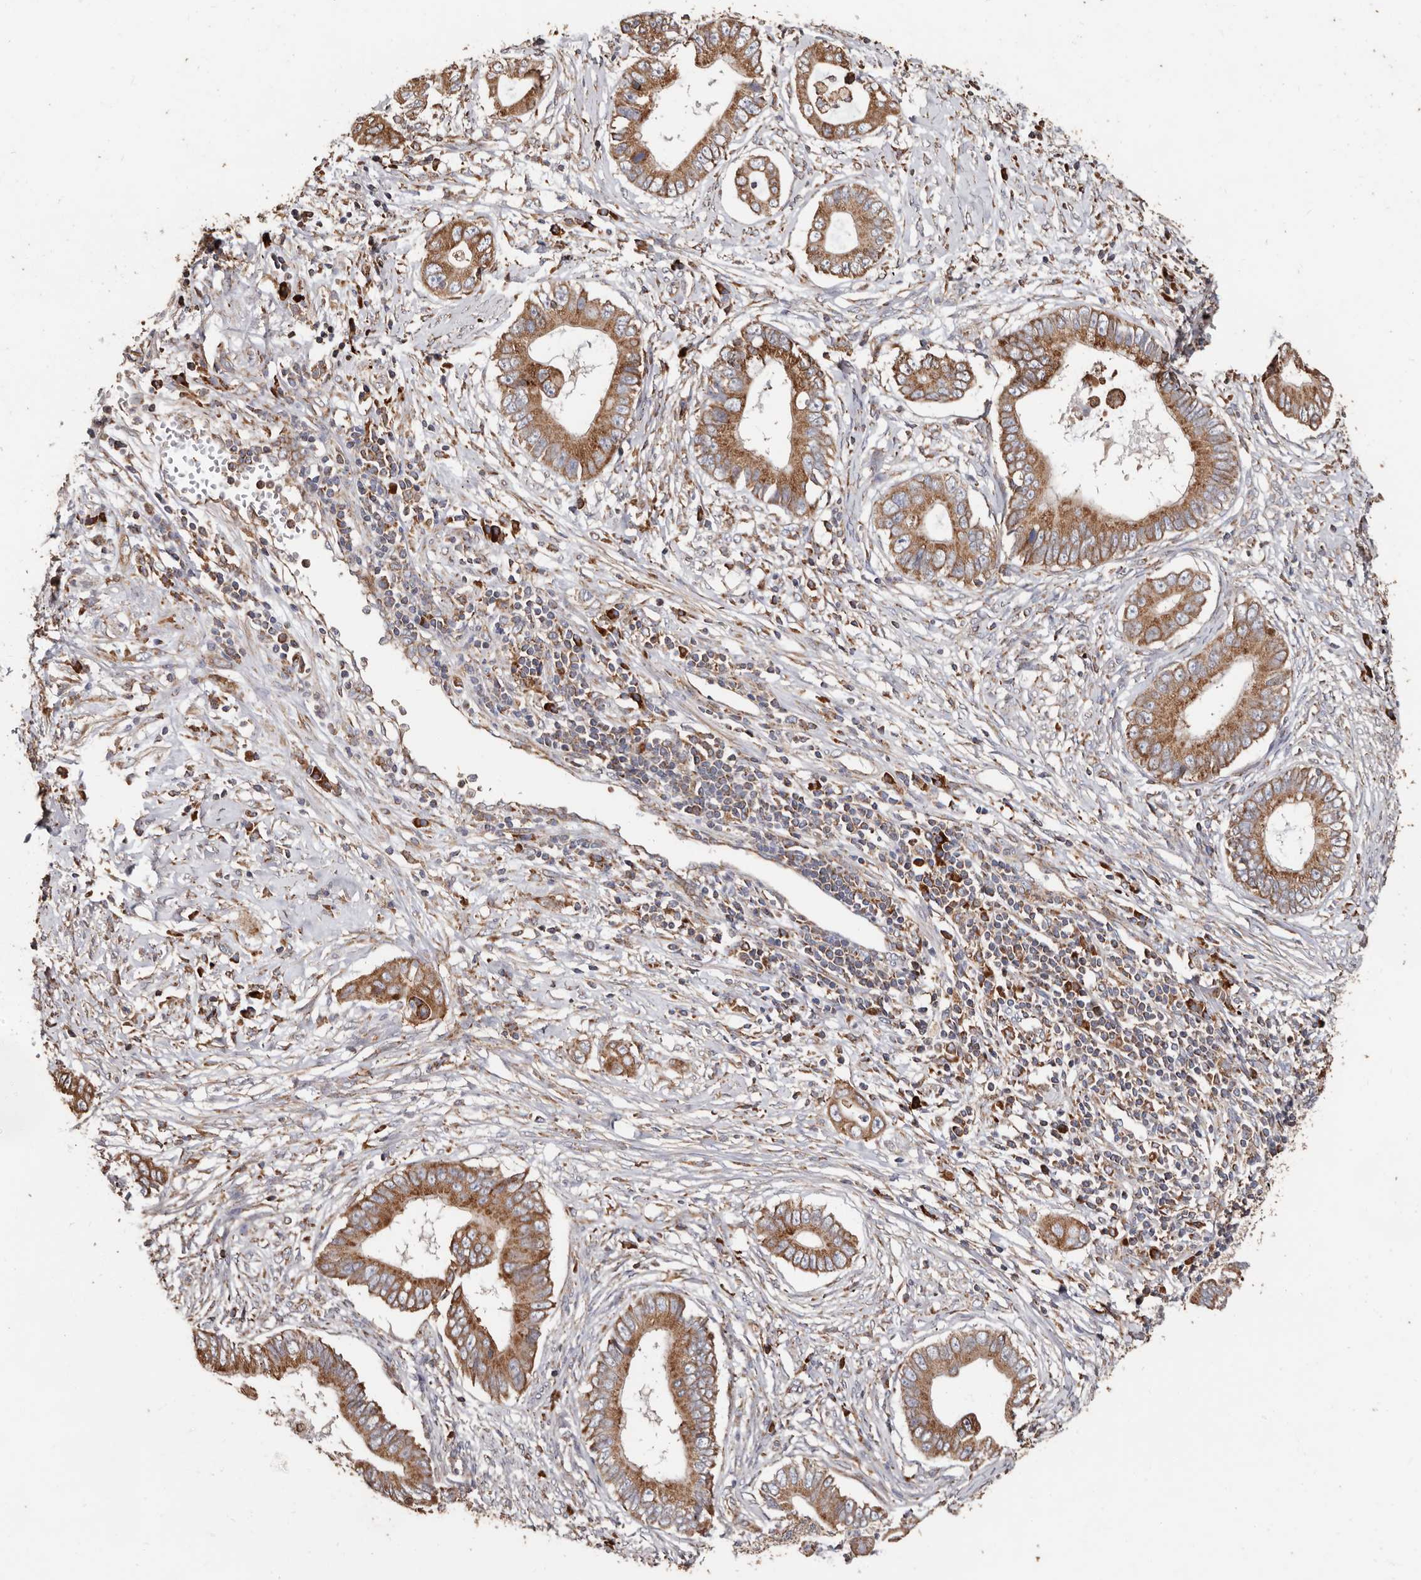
{"staining": {"intensity": "moderate", "quantity": ">75%", "location": "cytoplasmic/membranous"}, "tissue": "cervical cancer", "cell_type": "Tumor cells", "image_type": "cancer", "snomed": [{"axis": "morphology", "description": "Adenocarcinoma, NOS"}, {"axis": "topography", "description": "Cervix"}], "caption": "Tumor cells reveal medium levels of moderate cytoplasmic/membranous expression in about >75% of cells in adenocarcinoma (cervical).", "gene": "OSGIN2", "patient": {"sex": "female", "age": 44}}